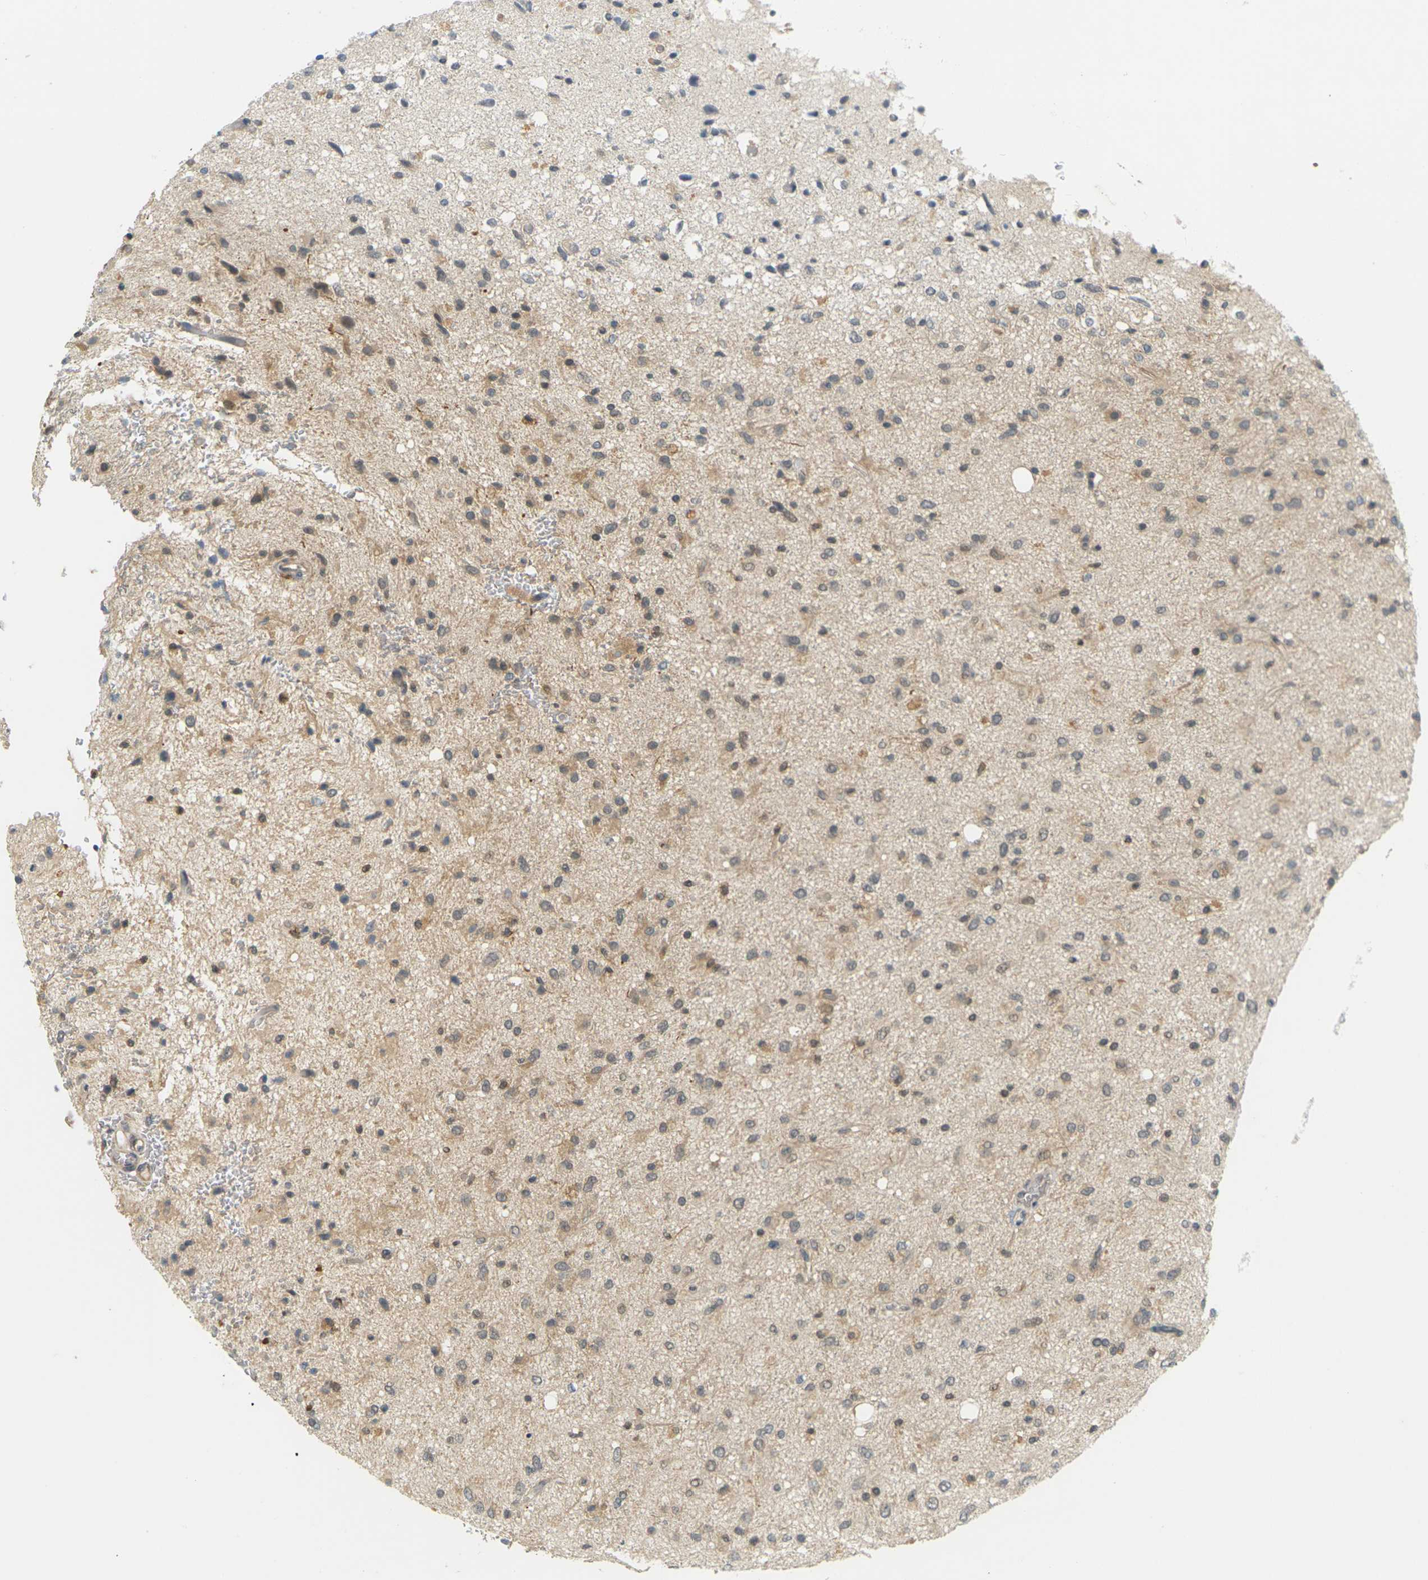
{"staining": {"intensity": "negative", "quantity": "none", "location": "none"}, "tissue": "glioma", "cell_type": "Tumor cells", "image_type": "cancer", "snomed": [{"axis": "morphology", "description": "Glioma, malignant, Low grade"}, {"axis": "topography", "description": "Brain"}], "caption": "A histopathology image of glioma stained for a protein reveals no brown staining in tumor cells.", "gene": "SOCS6", "patient": {"sex": "male", "age": 77}}